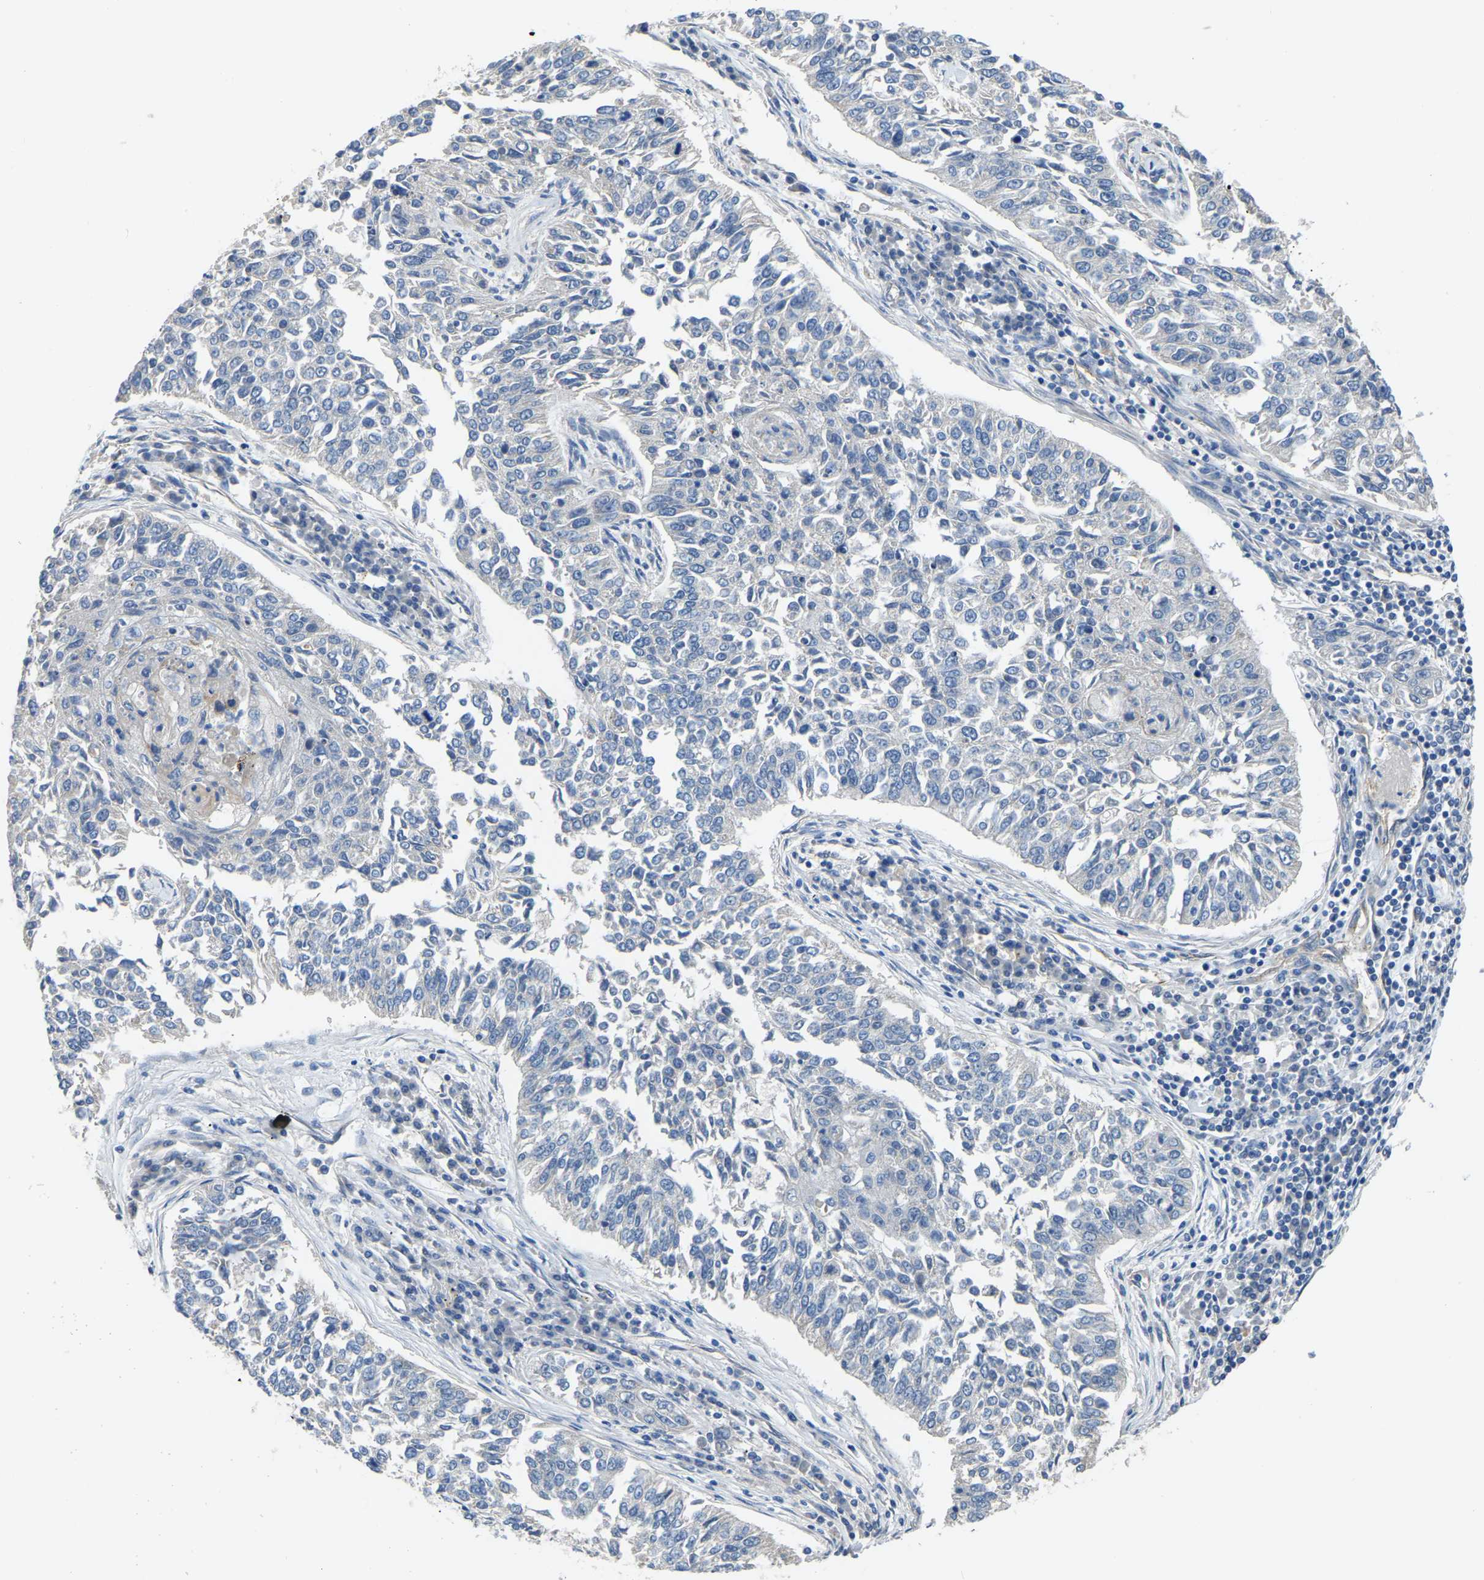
{"staining": {"intensity": "negative", "quantity": "none", "location": "none"}, "tissue": "lung cancer", "cell_type": "Tumor cells", "image_type": "cancer", "snomed": [{"axis": "morphology", "description": "Normal tissue, NOS"}, {"axis": "morphology", "description": "Squamous cell carcinoma, NOS"}, {"axis": "topography", "description": "Cartilage tissue"}, {"axis": "topography", "description": "Bronchus"}, {"axis": "topography", "description": "Lung"}], "caption": "This is an IHC histopathology image of lung cancer. There is no positivity in tumor cells.", "gene": "HIGD2B", "patient": {"sex": "female", "age": 49}}